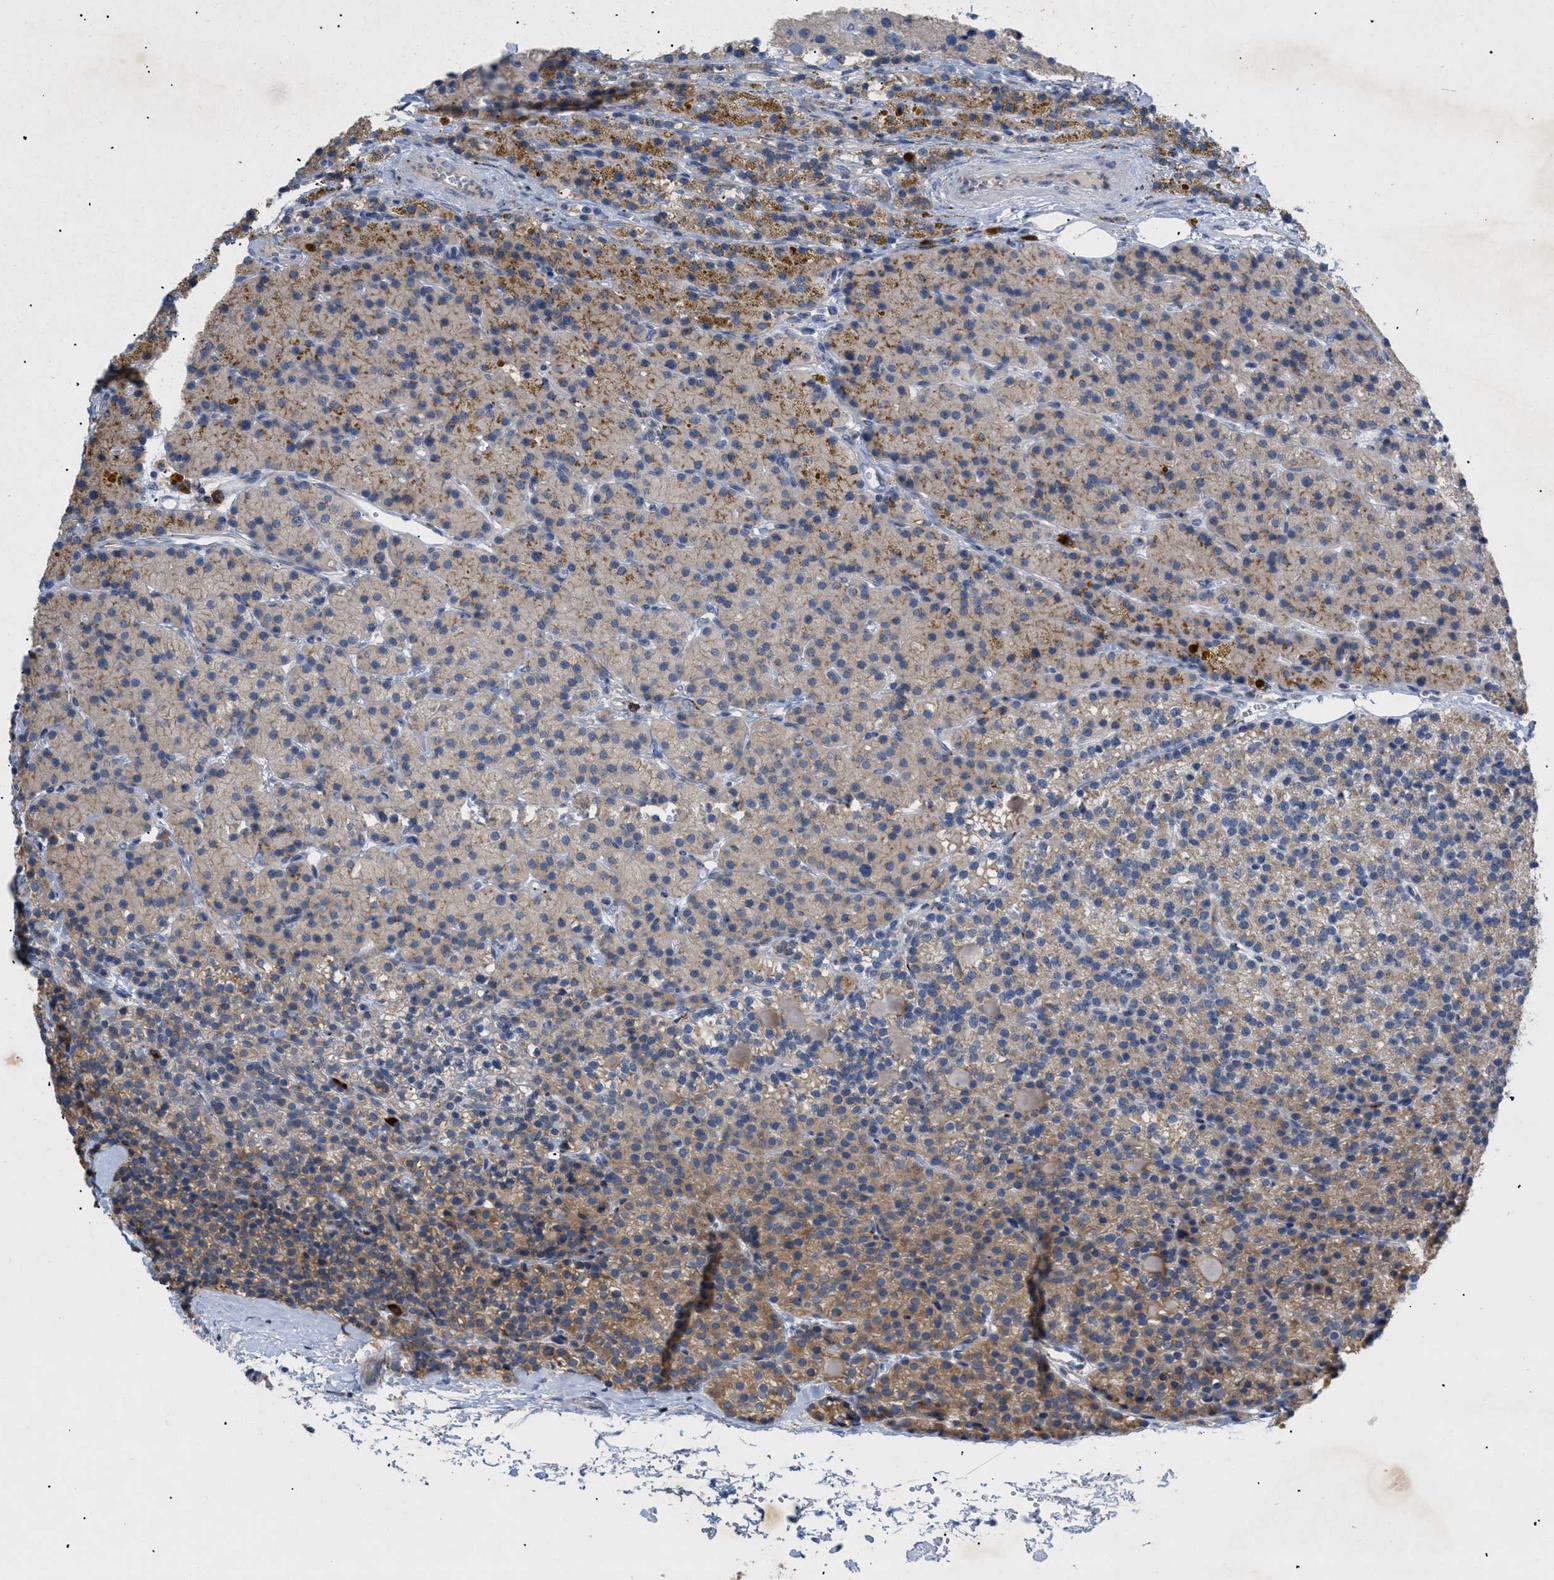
{"staining": {"intensity": "moderate", "quantity": "25%-75%", "location": "cytoplasmic/membranous"}, "tissue": "parathyroid gland", "cell_type": "Glandular cells", "image_type": "normal", "snomed": [{"axis": "morphology", "description": "Normal tissue, NOS"}, {"axis": "morphology", "description": "Adenoma, NOS"}, {"axis": "topography", "description": "Parathyroid gland"}], "caption": "Parathyroid gland stained for a protein (brown) reveals moderate cytoplasmic/membranous positive expression in approximately 25%-75% of glandular cells.", "gene": "SLC50A1", "patient": {"sex": "male", "age": 75}}